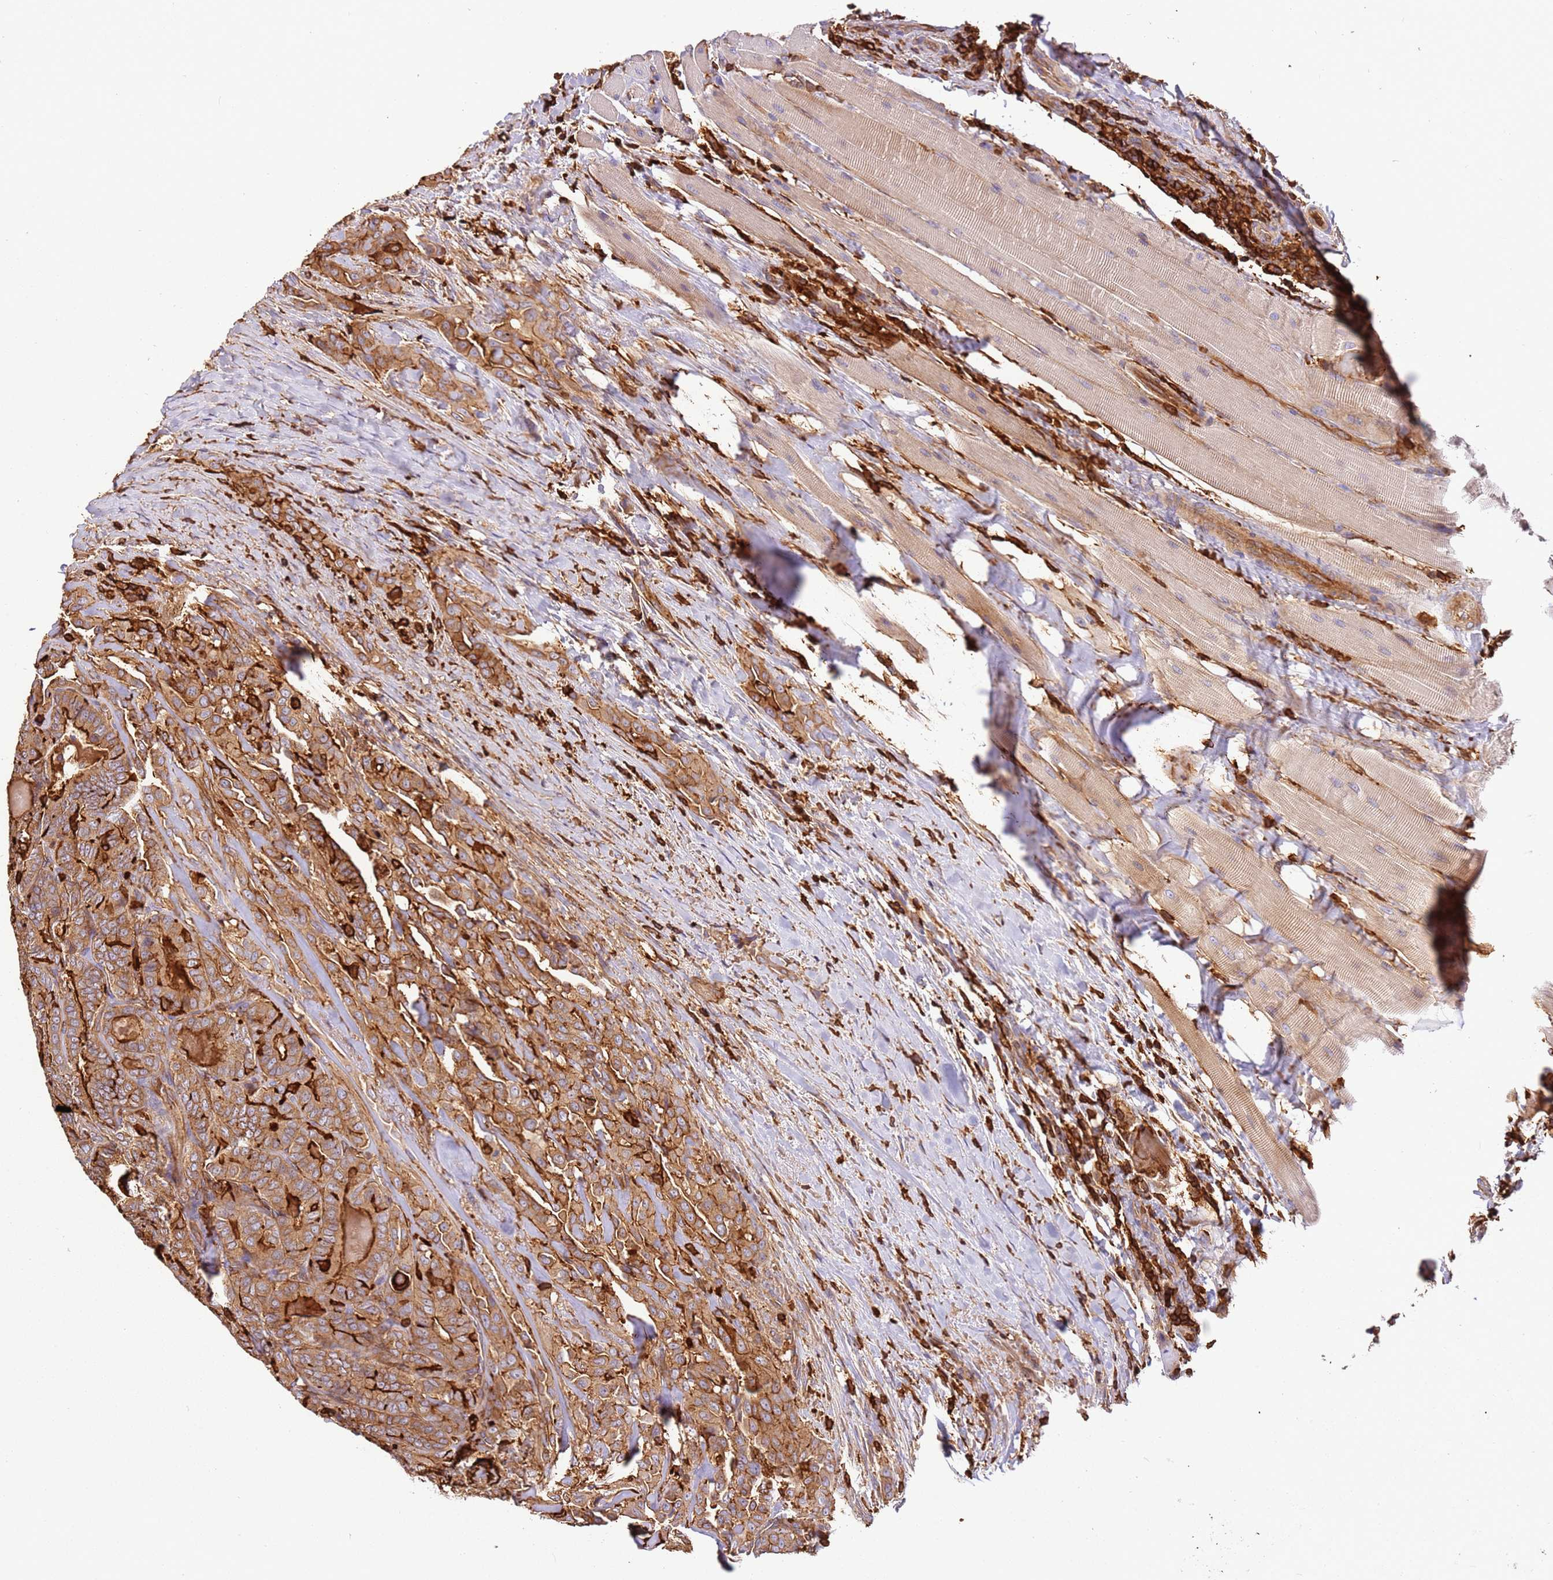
{"staining": {"intensity": "strong", "quantity": ">75%", "location": "cytoplasmic/membranous"}, "tissue": "thyroid cancer", "cell_type": "Tumor cells", "image_type": "cancer", "snomed": [{"axis": "morphology", "description": "Papillary adenocarcinoma, NOS"}, {"axis": "topography", "description": "Thyroid gland"}], "caption": "Immunohistochemistry (IHC) photomicrograph of thyroid cancer stained for a protein (brown), which demonstrates high levels of strong cytoplasmic/membranous staining in approximately >75% of tumor cells.", "gene": "OR6P1", "patient": {"sex": "male", "age": 61}}